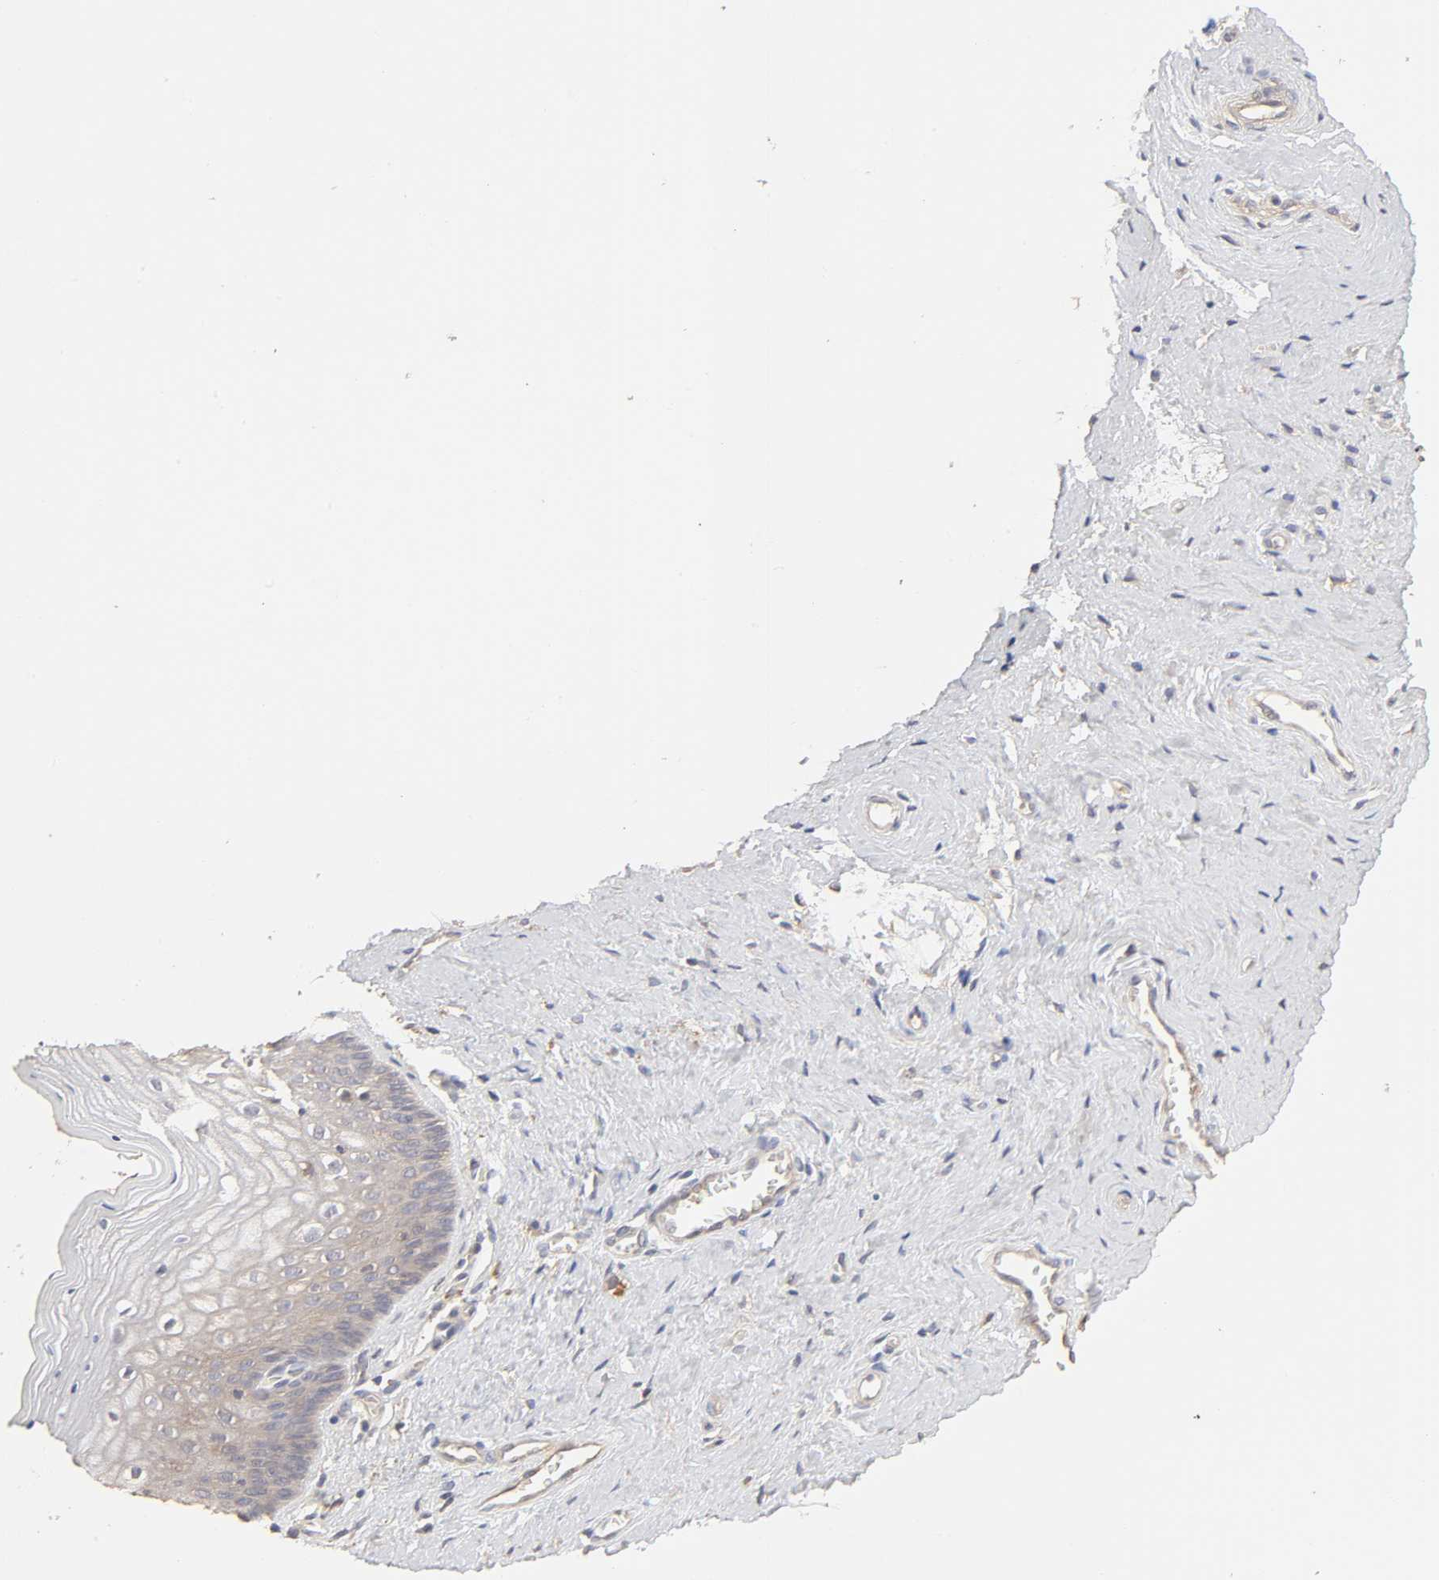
{"staining": {"intensity": "weak", "quantity": "25%-75%", "location": "cytoplasmic/membranous"}, "tissue": "vagina", "cell_type": "Squamous epithelial cells", "image_type": "normal", "snomed": [{"axis": "morphology", "description": "Normal tissue, NOS"}, {"axis": "topography", "description": "Vagina"}], "caption": "Human vagina stained with a brown dye exhibits weak cytoplasmic/membranous positive staining in approximately 25%-75% of squamous epithelial cells.", "gene": "AP1G2", "patient": {"sex": "female", "age": 46}}